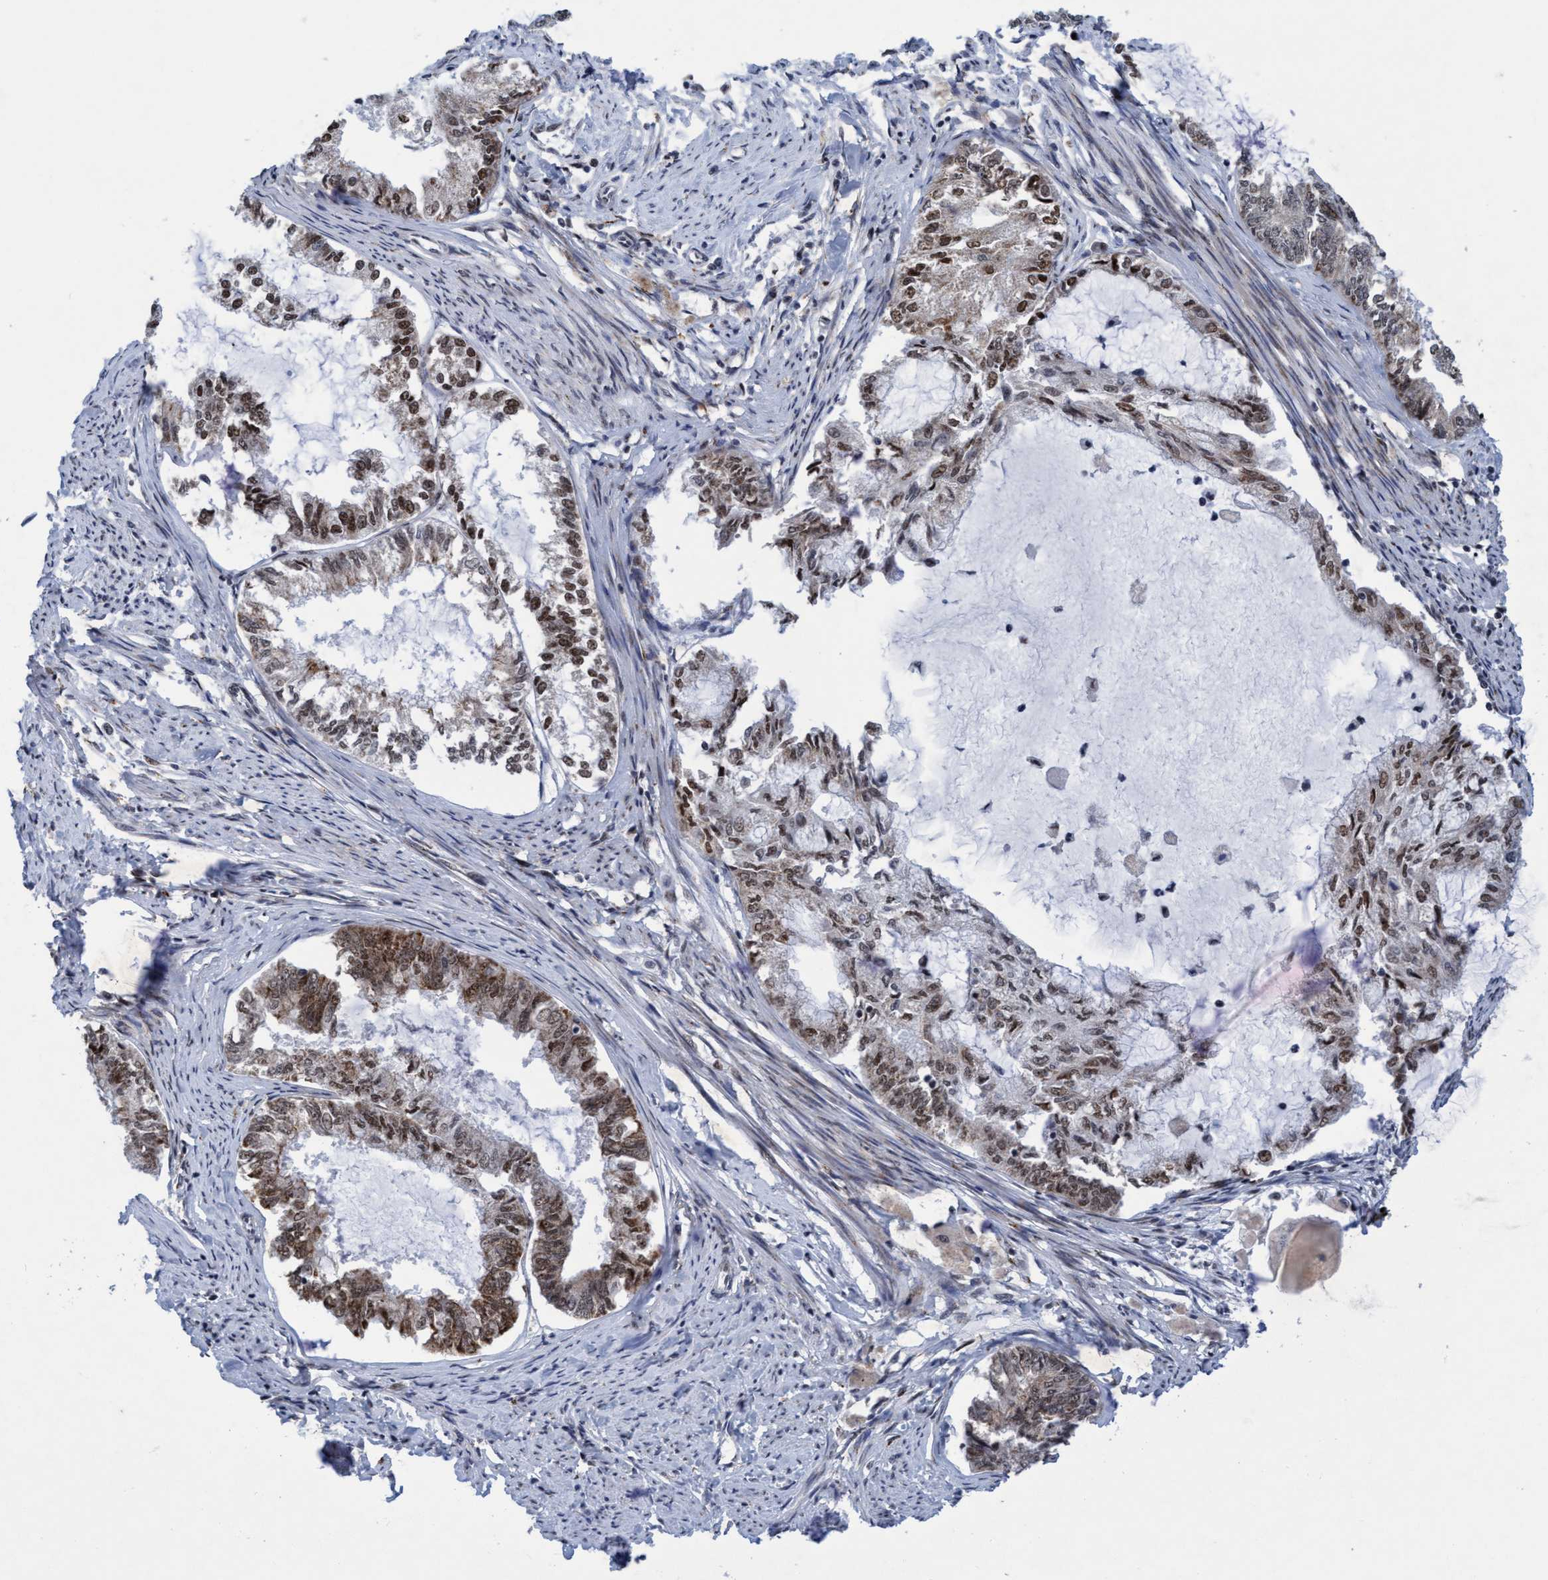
{"staining": {"intensity": "moderate", "quantity": ">75%", "location": "cytoplasmic/membranous,nuclear"}, "tissue": "endometrial cancer", "cell_type": "Tumor cells", "image_type": "cancer", "snomed": [{"axis": "morphology", "description": "Adenocarcinoma, NOS"}, {"axis": "topography", "description": "Endometrium"}], "caption": "Immunohistochemistry (IHC) (DAB (3,3'-diaminobenzidine)) staining of human adenocarcinoma (endometrial) displays moderate cytoplasmic/membranous and nuclear protein expression in about >75% of tumor cells.", "gene": "GLT6D1", "patient": {"sex": "female", "age": 86}}